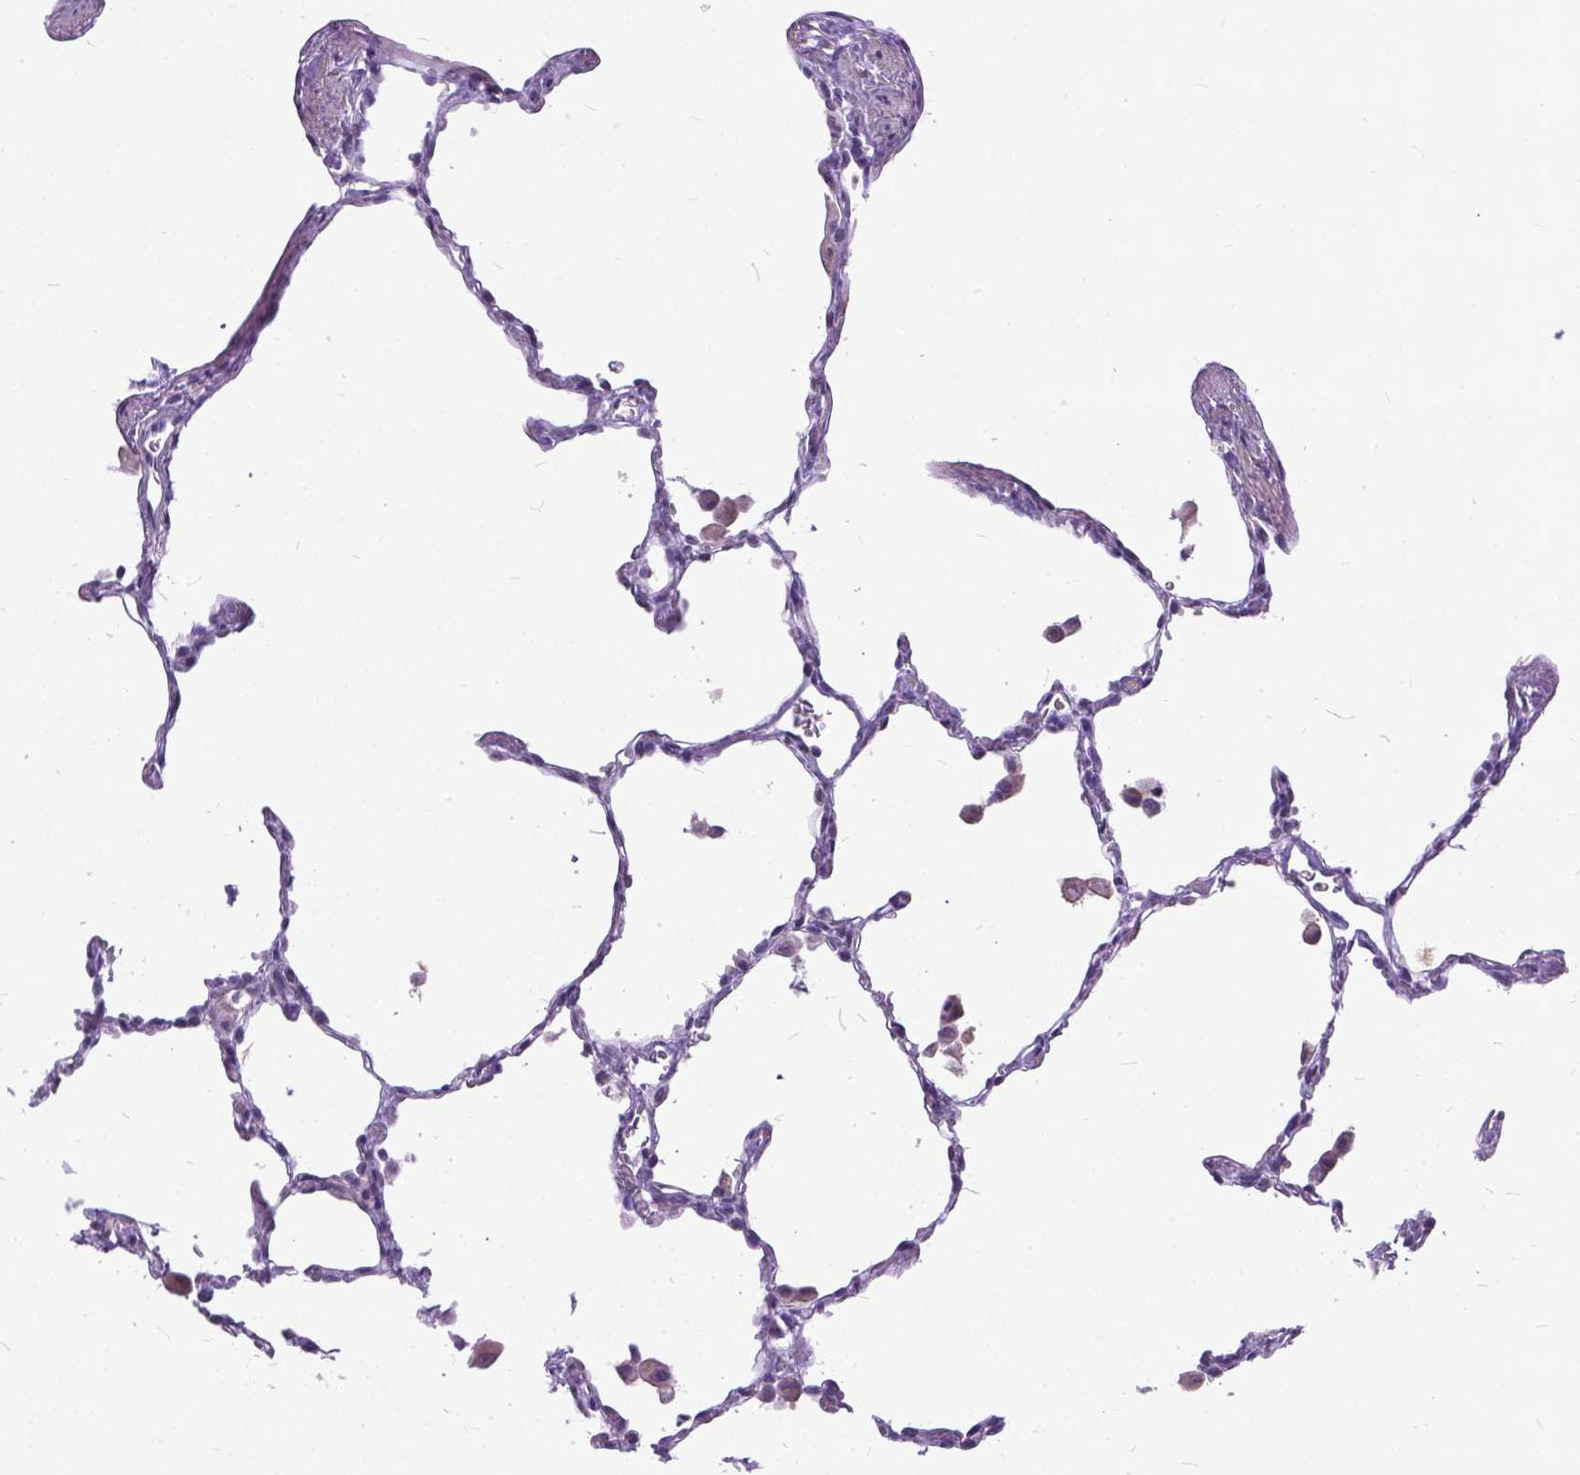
{"staining": {"intensity": "negative", "quantity": "none", "location": "none"}, "tissue": "lung", "cell_type": "Alveolar cells", "image_type": "normal", "snomed": [{"axis": "morphology", "description": "Normal tissue, NOS"}, {"axis": "topography", "description": "Lung"}], "caption": "This is an immunohistochemistry (IHC) photomicrograph of benign human lung. There is no expression in alveolar cells.", "gene": "MARCHF10", "patient": {"sex": "female", "age": 47}}